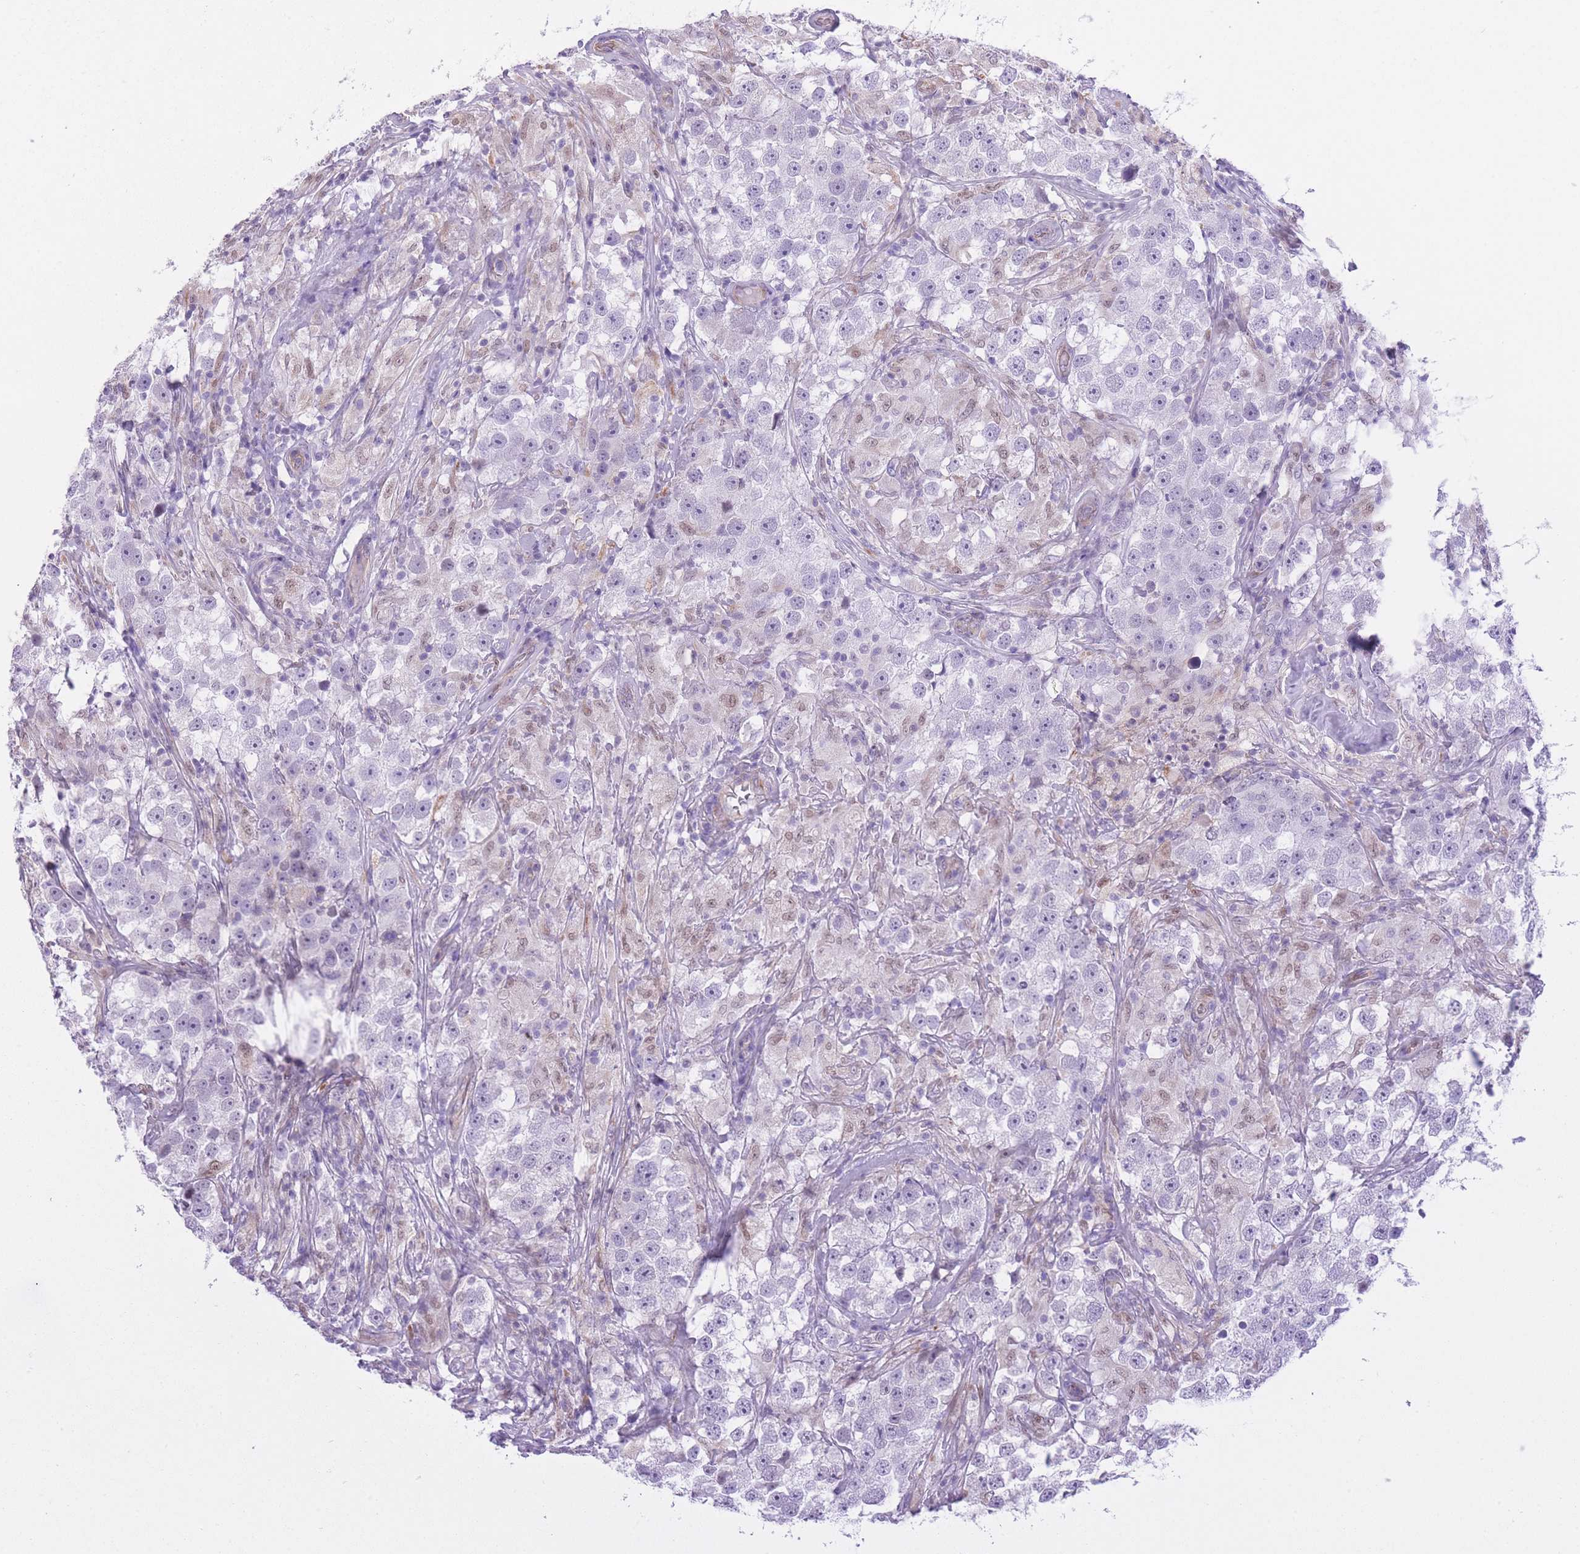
{"staining": {"intensity": "negative", "quantity": "none", "location": "none"}, "tissue": "testis cancer", "cell_type": "Tumor cells", "image_type": "cancer", "snomed": [{"axis": "morphology", "description": "Seminoma, NOS"}, {"axis": "topography", "description": "Testis"}], "caption": "There is no significant expression in tumor cells of testis cancer (seminoma).", "gene": "MEIOSIN", "patient": {"sex": "male", "age": 46}}